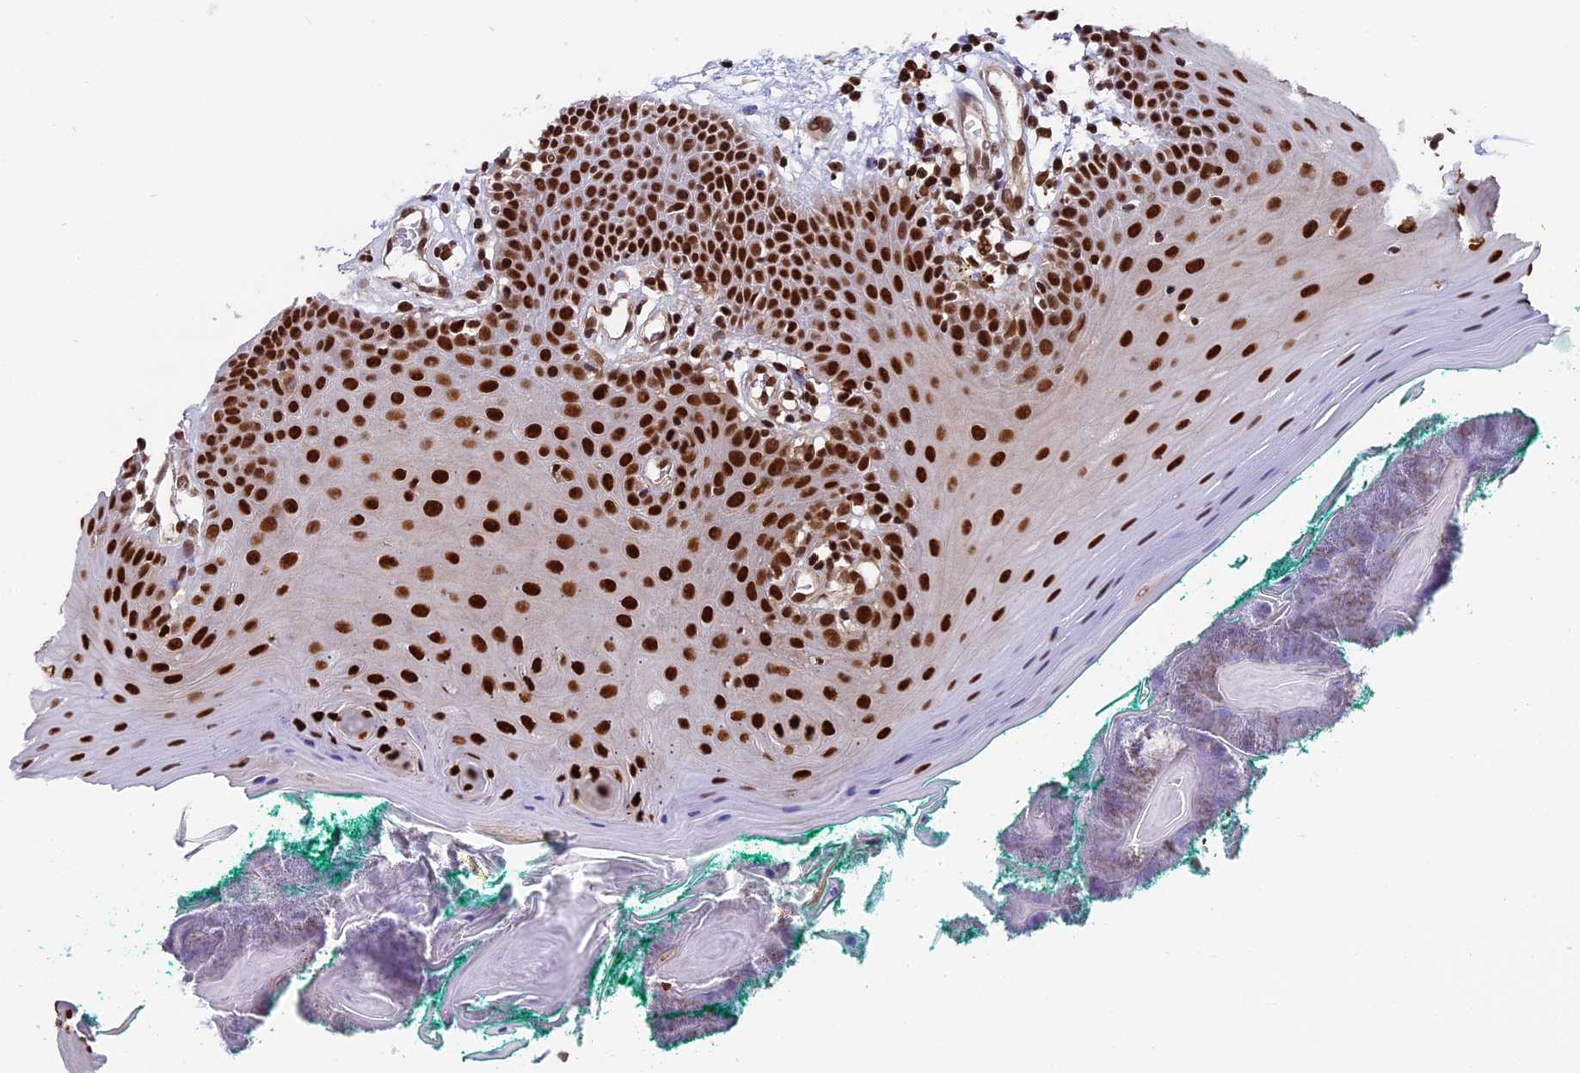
{"staining": {"intensity": "strong", "quantity": ">75%", "location": "nuclear"}, "tissue": "oral mucosa", "cell_type": "Squamous epithelial cells", "image_type": "normal", "snomed": [{"axis": "morphology", "description": "Normal tissue, NOS"}, {"axis": "topography", "description": "Skeletal muscle"}, {"axis": "topography", "description": "Oral tissue"}], "caption": "An IHC histopathology image of unremarkable tissue is shown. Protein staining in brown shows strong nuclear positivity in oral mucosa within squamous epithelial cells.", "gene": "RAMACL", "patient": {"sex": "male", "age": 58}}